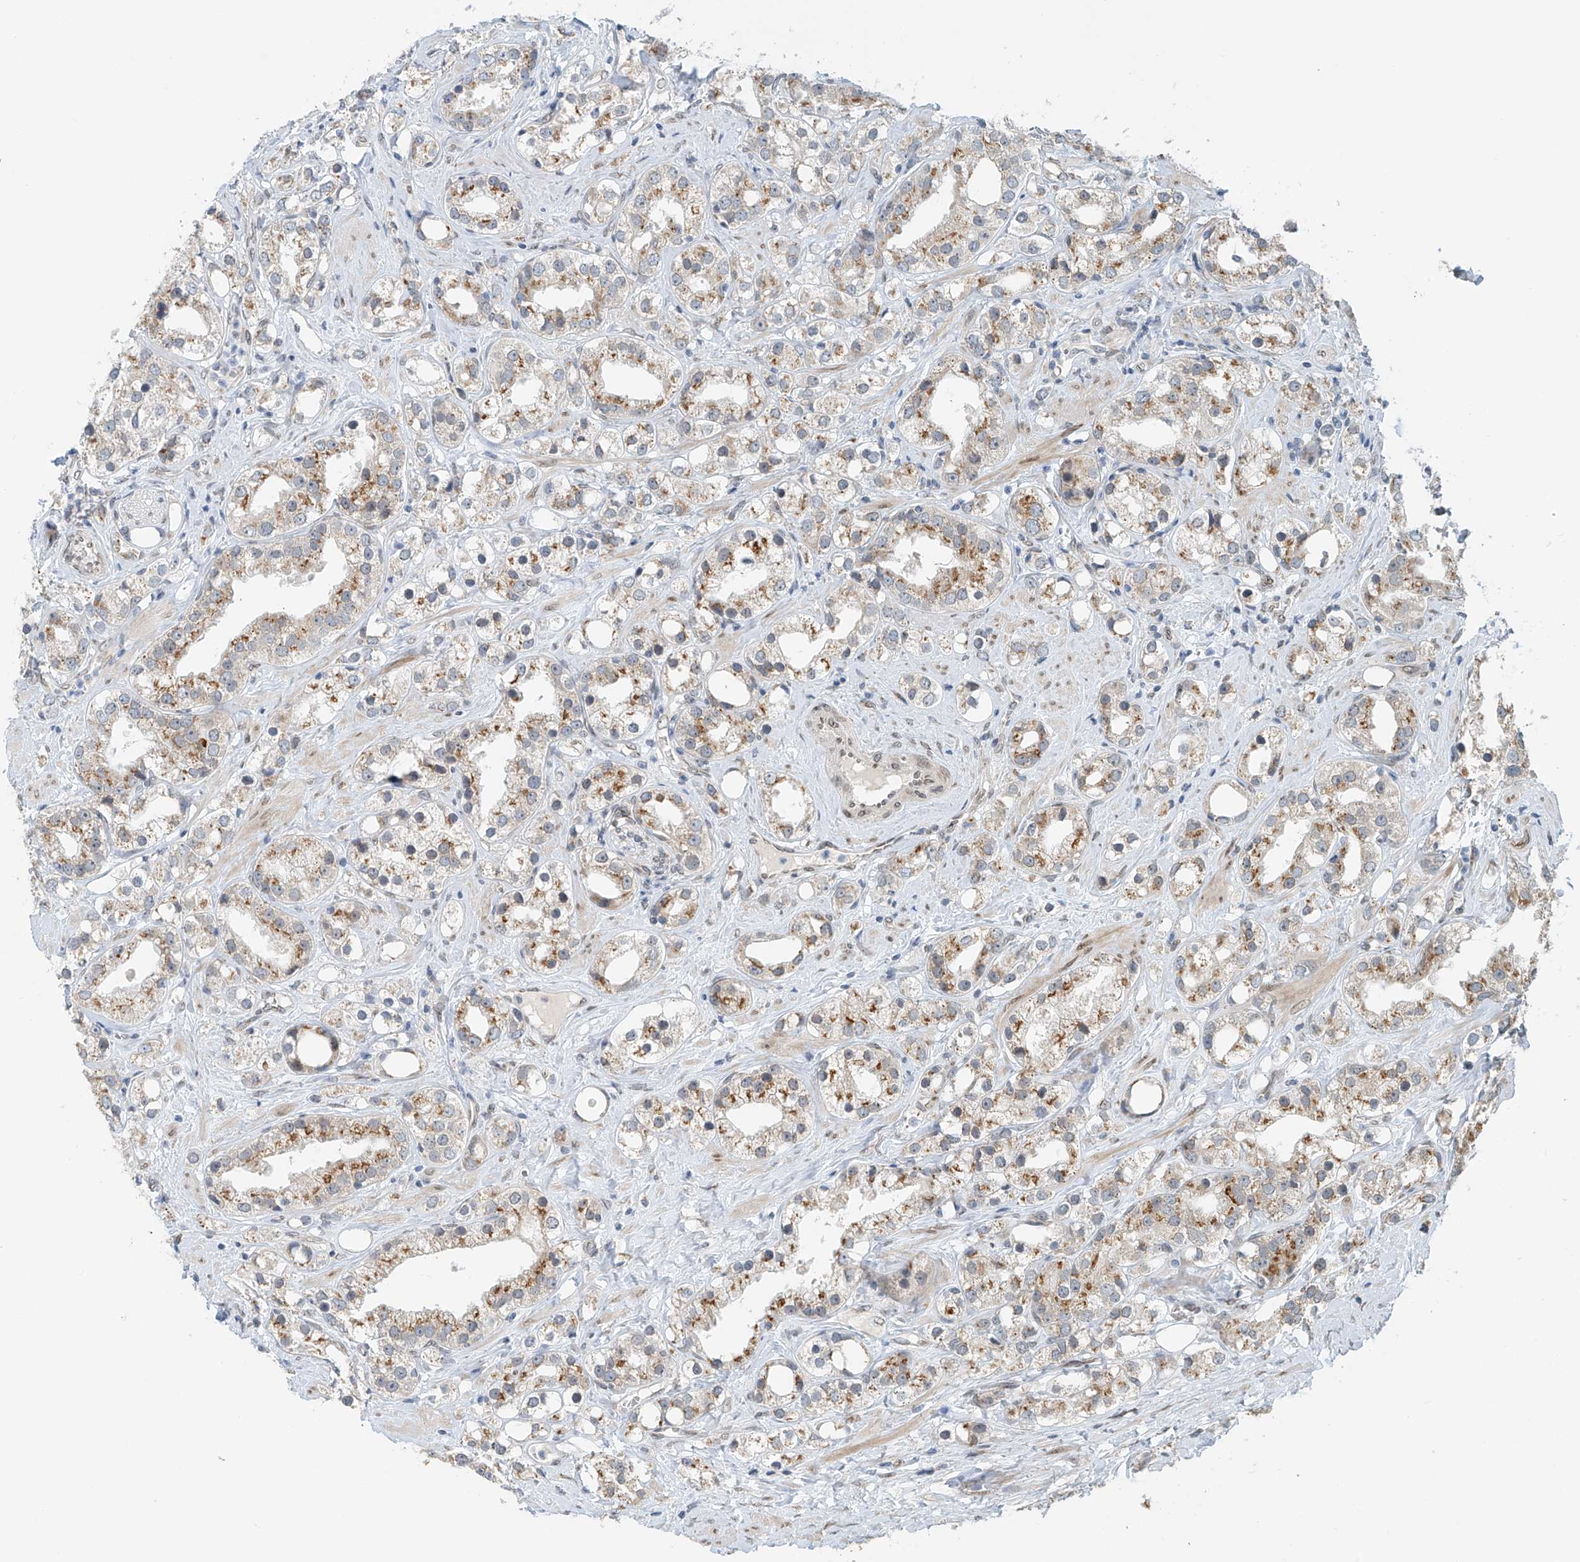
{"staining": {"intensity": "moderate", "quantity": "25%-75%", "location": "cytoplasmic/membranous"}, "tissue": "prostate cancer", "cell_type": "Tumor cells", "image_type": "cancer", "snomed": [{"axis": "morphology", "description": "Adenocarcinoma, NOS"}, {"axis": "topography", "description": "Prostate"}], "caption": "Adenocarcinoma (prostate) stained for a protein (brown) demonstrates moderate cytoplasmic/membranous positive positivity in approximately 25%-75% of tumor cells.", "gene": "STARD9", "patient": {"sex": "male", "age": 79}}